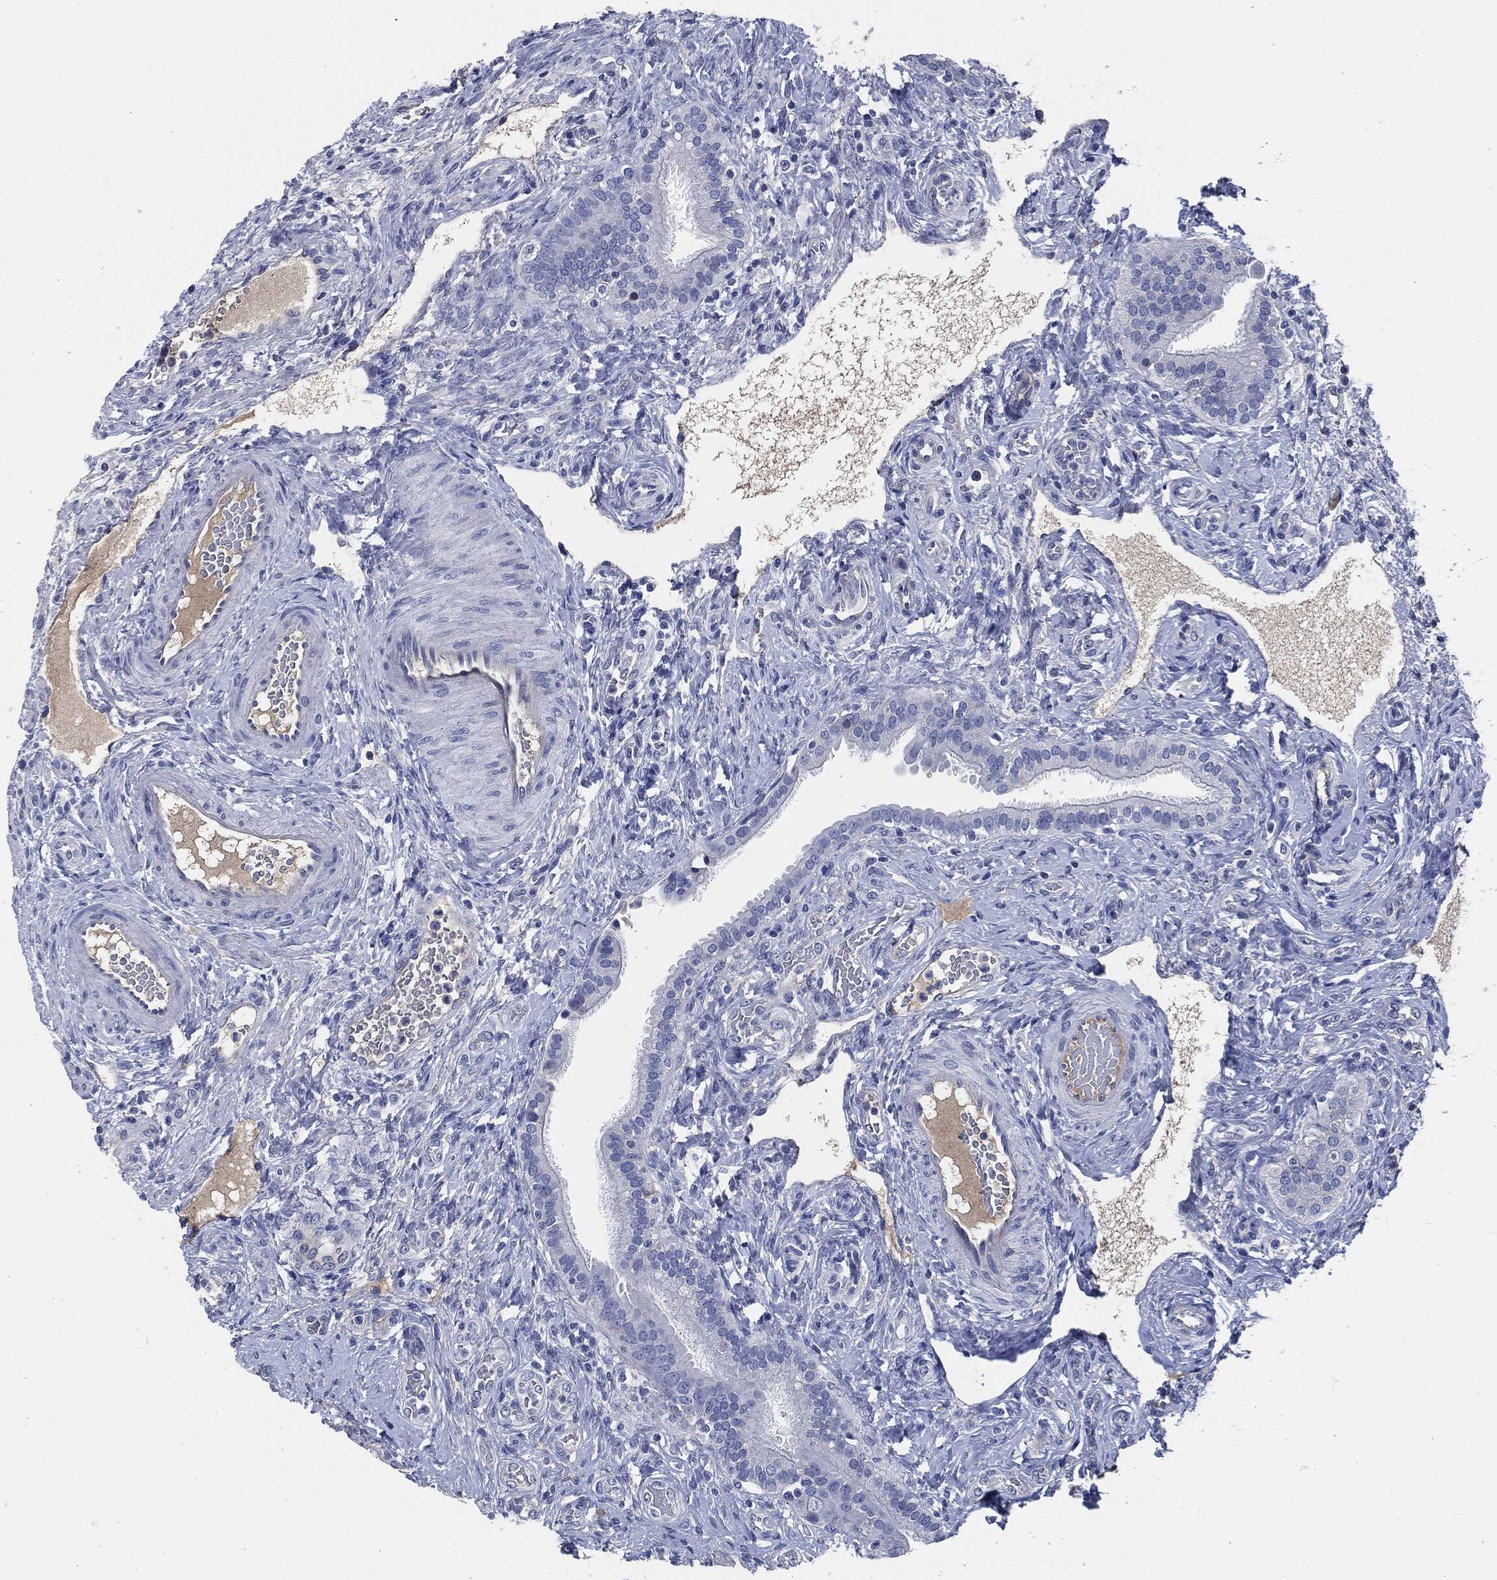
{"staining": {"intensity": "negative", "quantity": "none", "location": "none"}, "tissue": "fallopian tube", "cell_type": "Glandular cells", "image_type": "normal", "snomed": [{"axis": "morphology", "description": "Normal tissue, NOS"}, {"axis": "topography", "description": "Fallopian tube"}], "caption": "Immunohistochemistry (IHC) histopathology image of unremarkable fallopian tube: human fallopian tube stained with DAB (3,3'-diaminobenzidine) reveals no significant protein staining in glandular cells.", "gene": "CD27", "patient": {"sex": "female", "age": 41}}